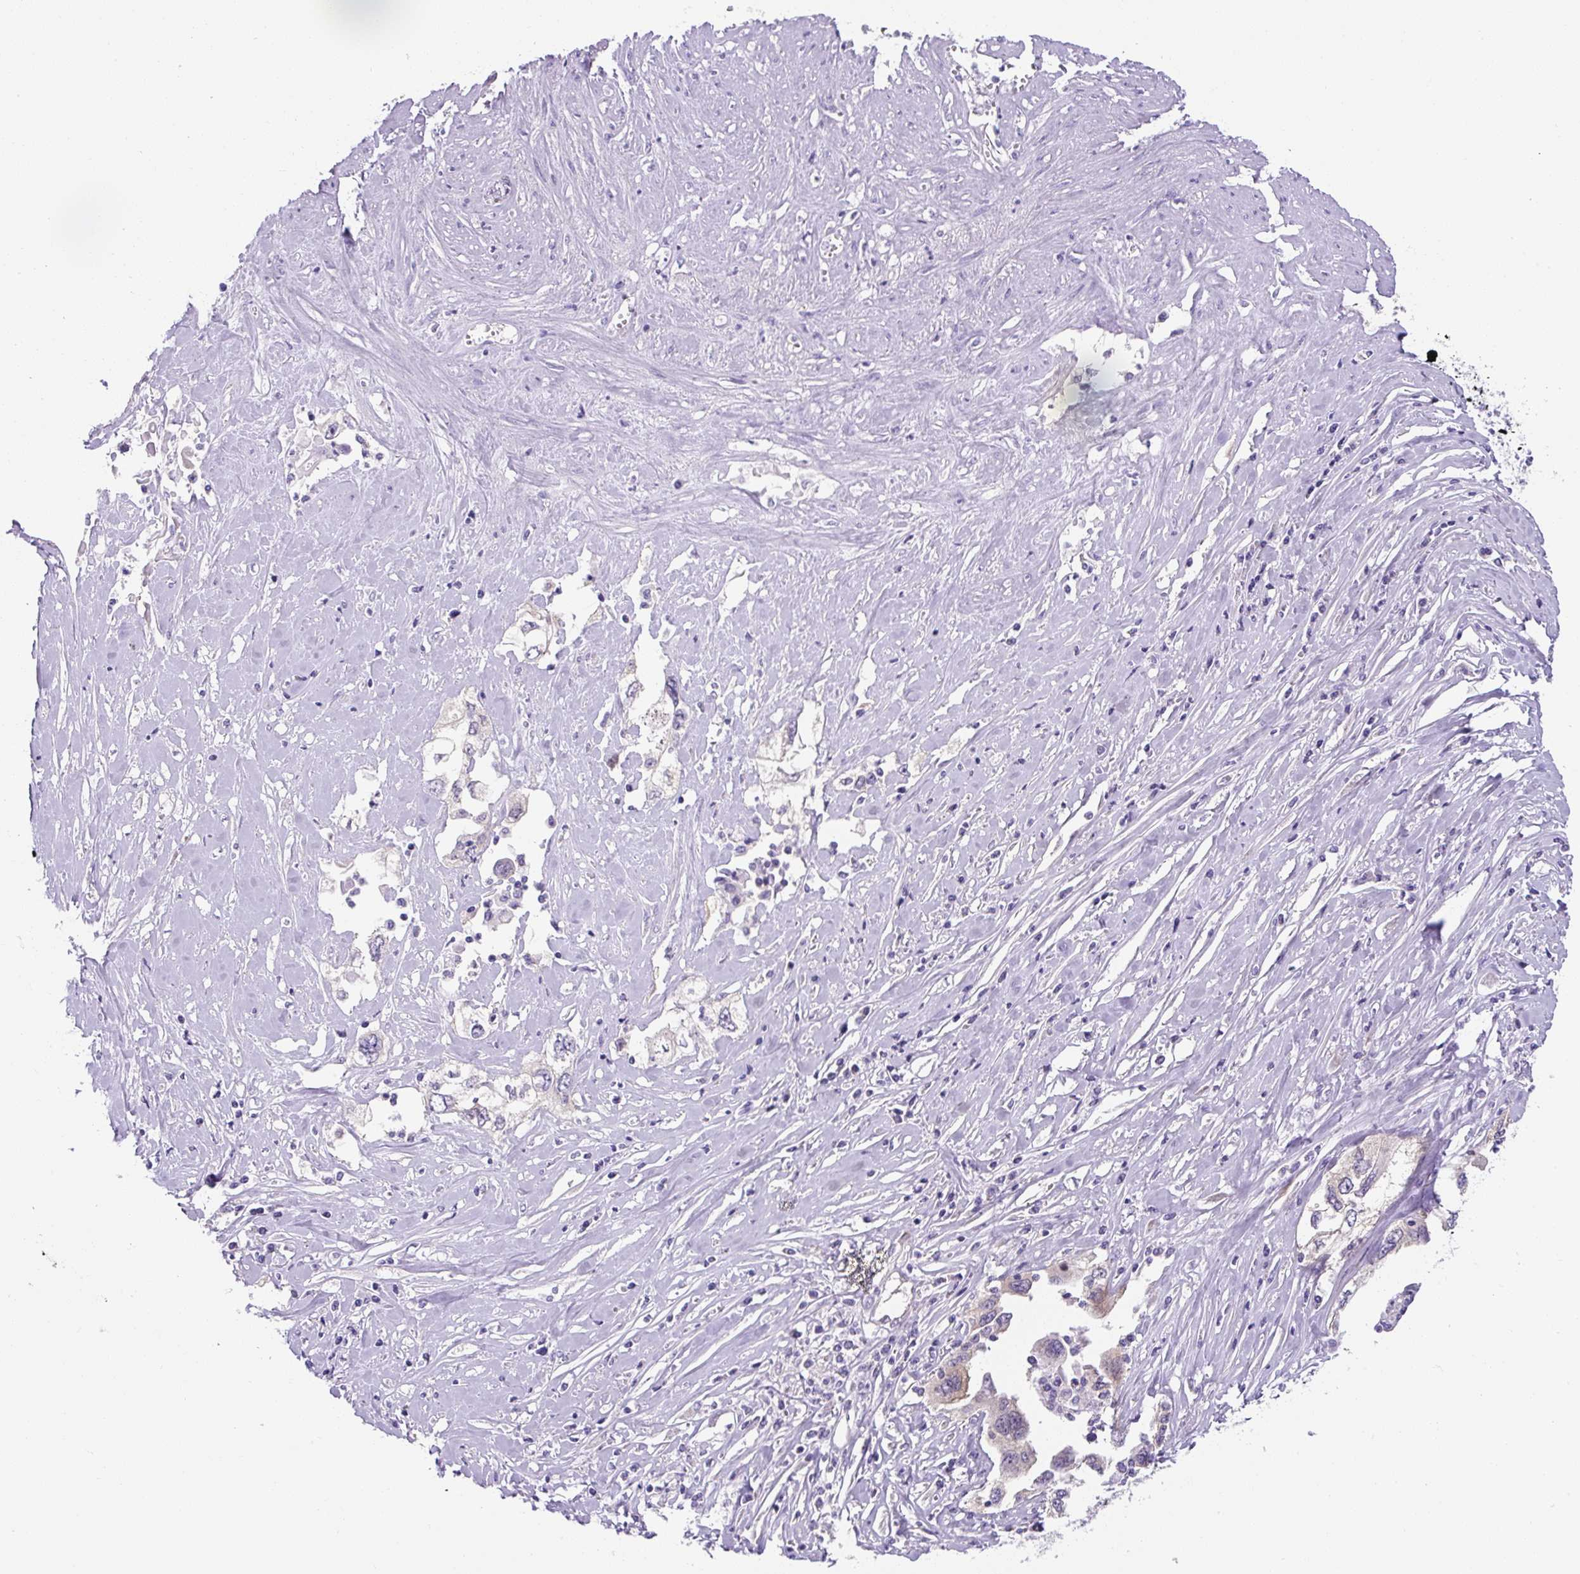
{"staining": {"intensity": "negative", "quantity": "none", "location": "none"}, "tissue": "cervical cancer", "cell_type": "Tumor cells", "image_type": "cancer", "snomed": [{"axis": "morphology", "description": "Squamous cell carcinoma, NOS"}, {"axis": "topography", "description": "Cervix"}], "caption": "The micrograph exhibits no staining of tumor cells in squamous cell carcinoma (cervical).", "gene": "ASB4", "patient": {"sex": "female", "age": 31}}